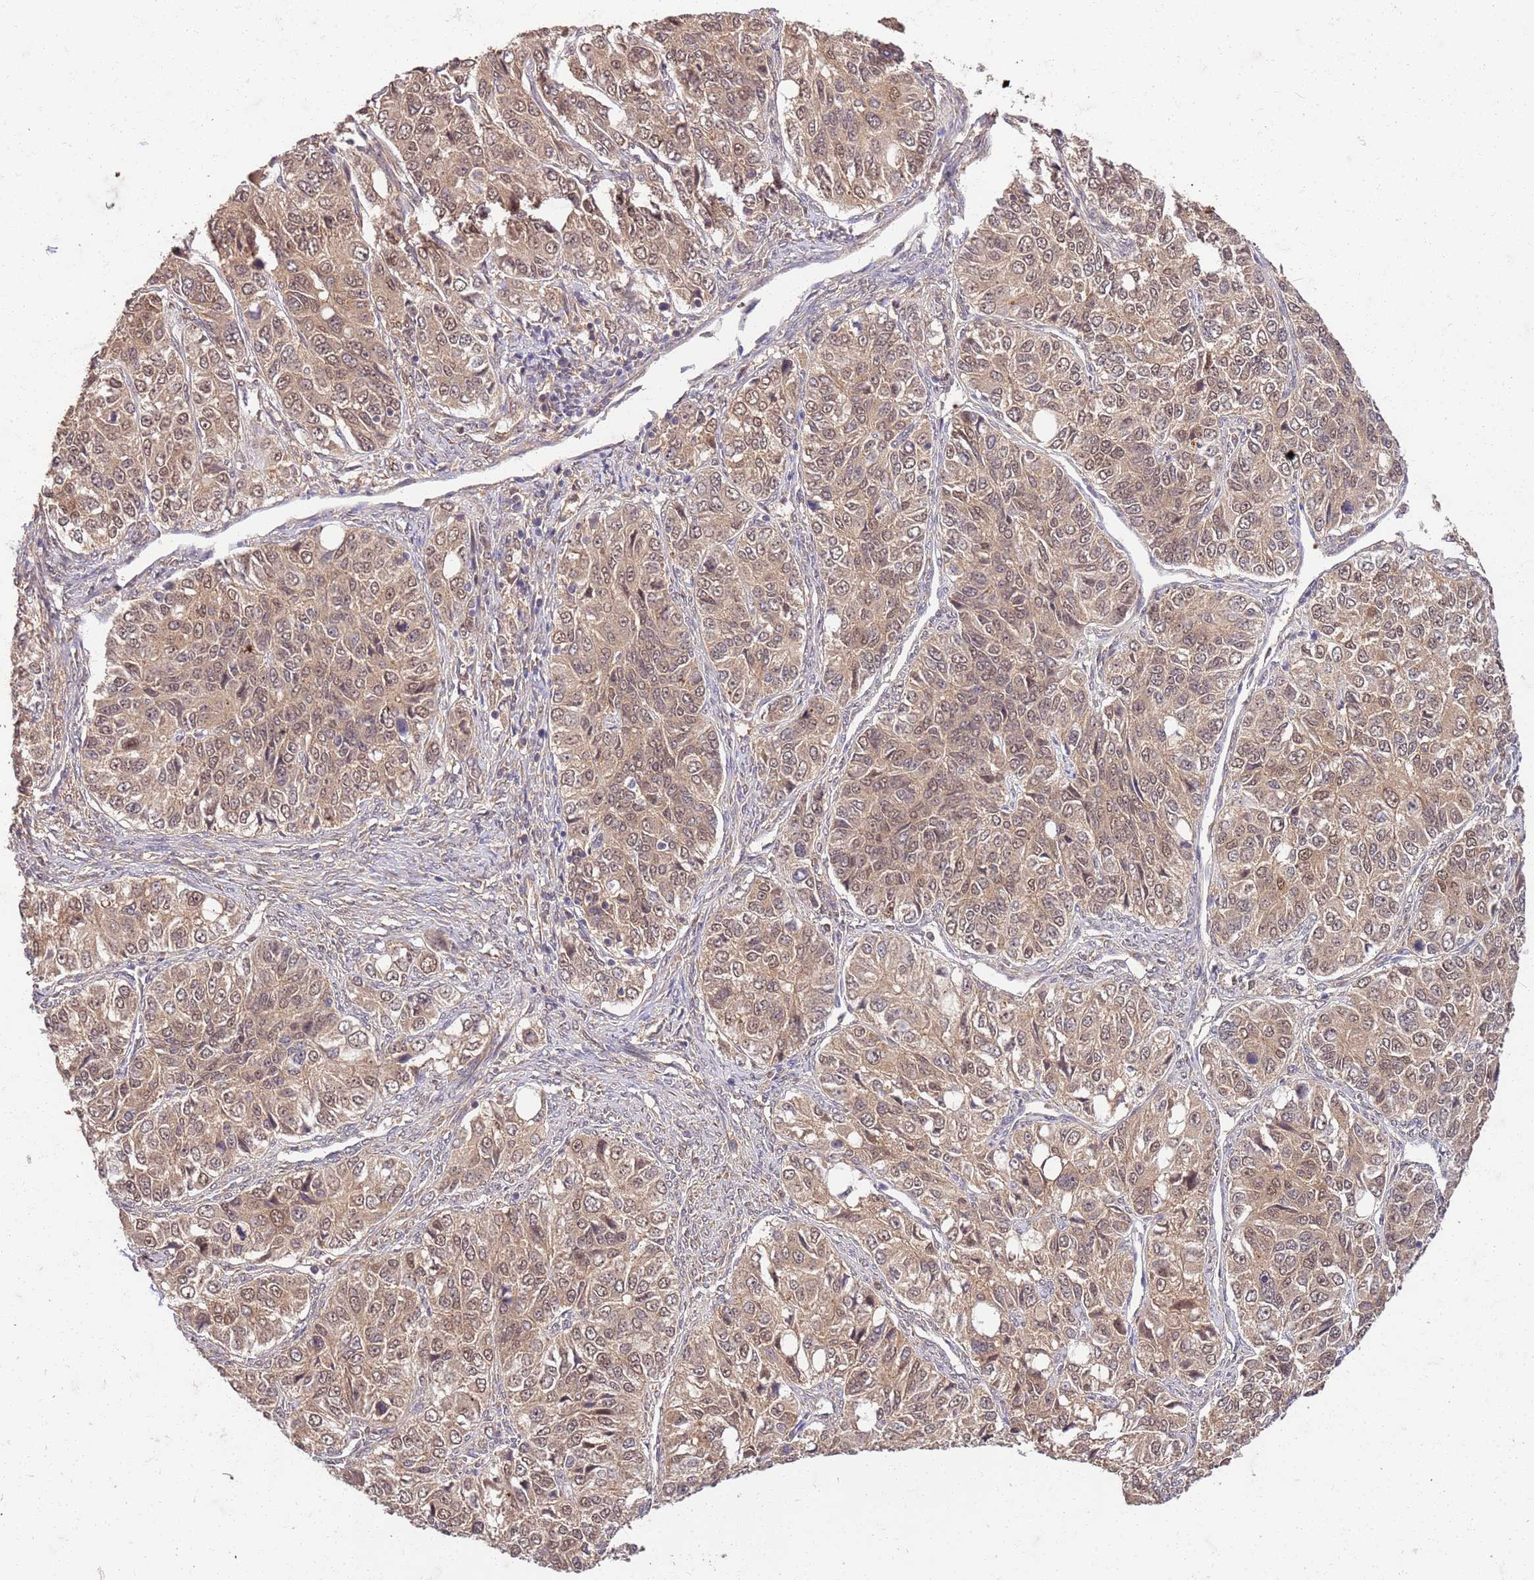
{"staining": {"intensity": "moderate", "quantity": ">75%", "location": "cytoplasmic/membranous,nuclear"}, "tissue": "ovarian cancer", "cell_type": "Tumor cells", "image_type": "cancer", "snomed": [{"axis": "morphology", "description": "Carcinoma, endometroid"}, {"axis": "topography", "description": "Ovary"}], "caption": "Ovarian cancer was stained to show a protein in brown. There is medium levels of moderate cytoplasmic/membranous and nuclear positivity in about >75% of tumor cells. The staining was performed using DAB to visualize the protein expression in brown, while the nuclei were stained in blue with hematoxylin (Magnification: 20x).", "gene": "UBE3A", "patient": {"sex": "female", "age": 51}}